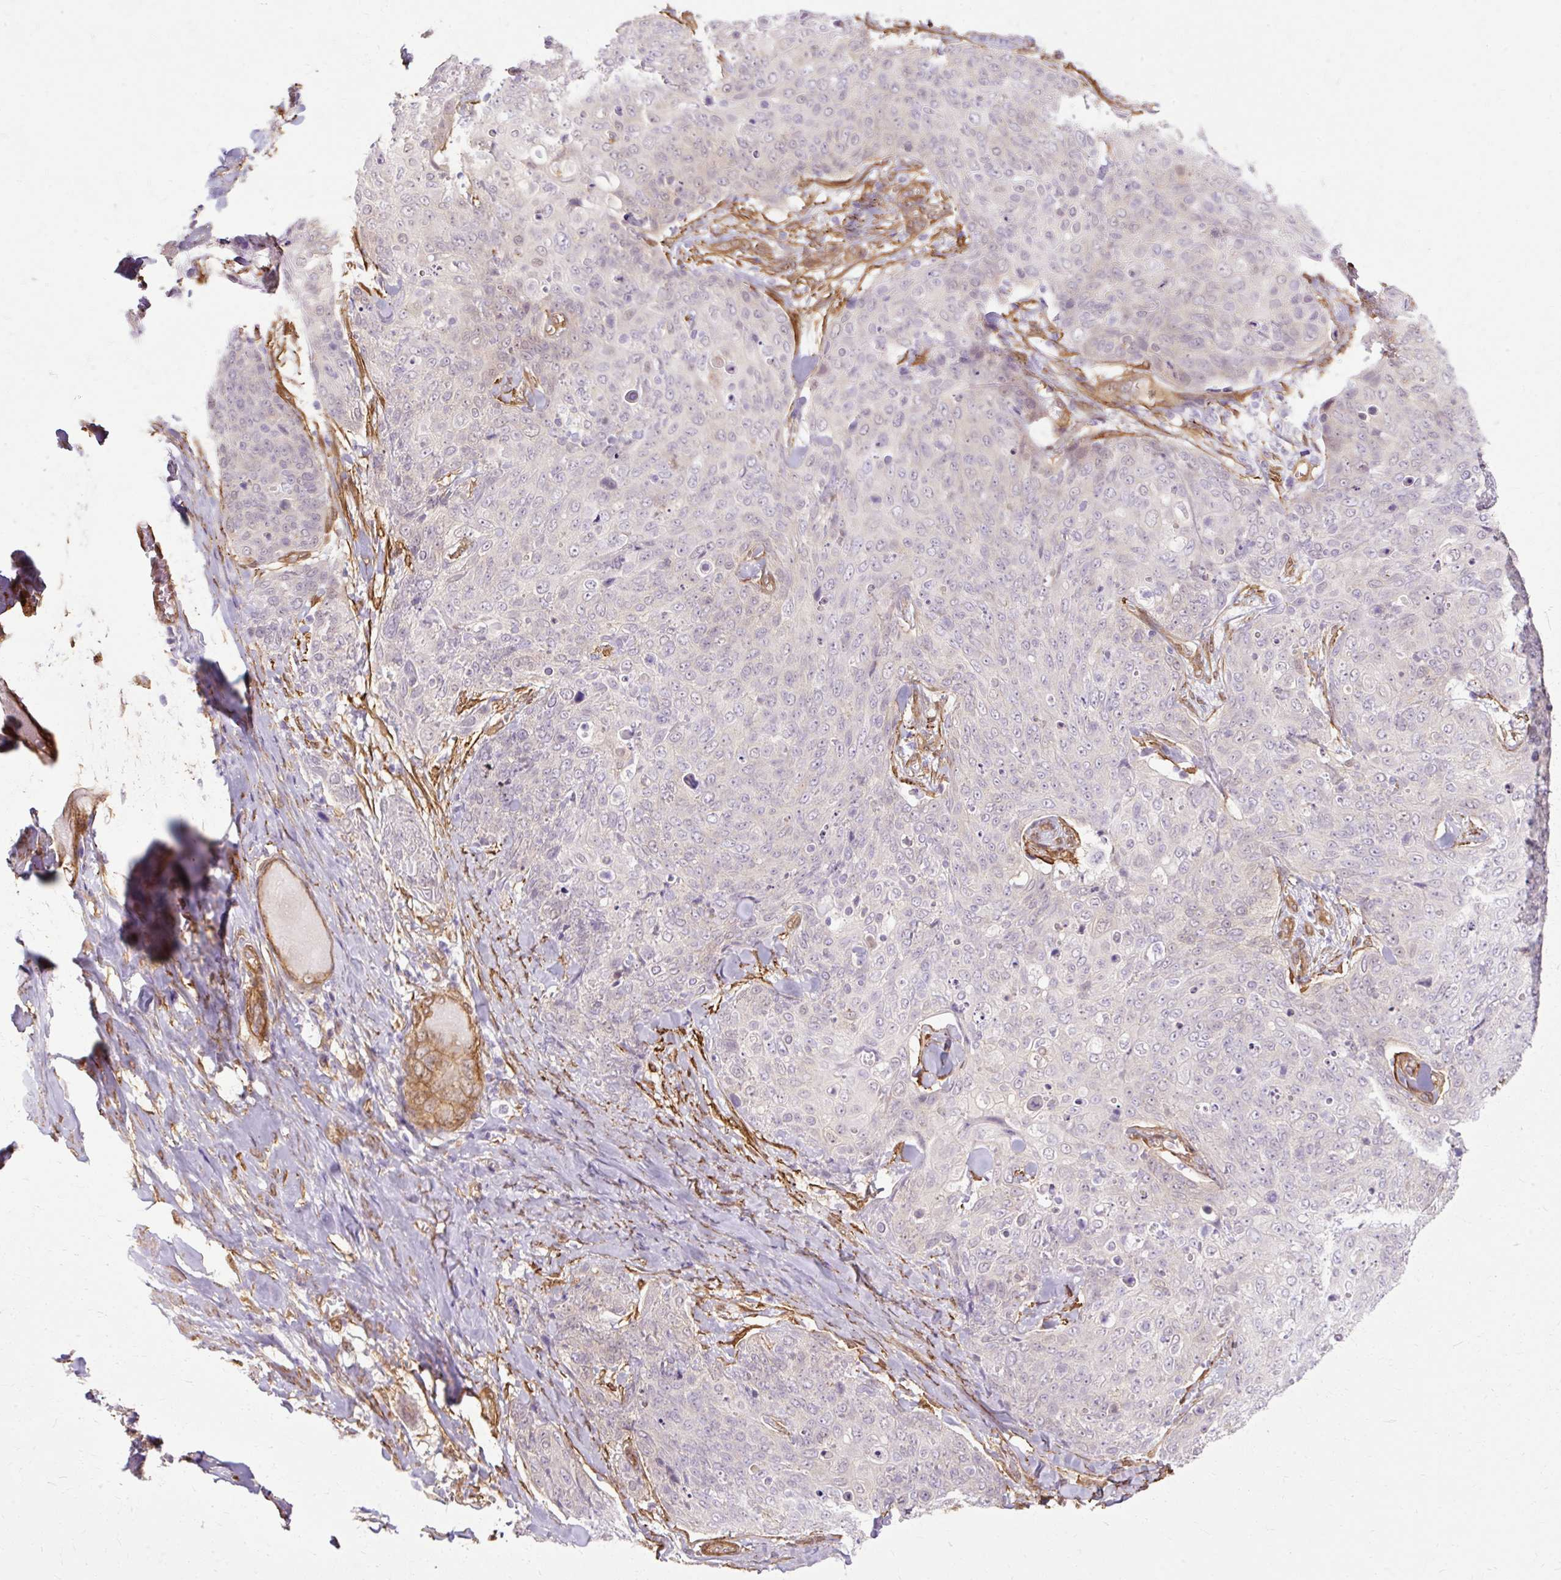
{"staining": {"intensity": "negative", "quantity": "none", "location": "none"}, "tissue": "skin cancer", "cell_type": "Tumor cells", "image_type": "cancer", "snomed": [{"axis": "morphology", "description": "Squamous cell carcinoma, NOS"}, {"axis": "topography", "description": "Skin"}, {"axis": "topography", "description": "Vulva"}], "caption": "Immunohistochemistry of skin cancer shows no positivity in tumor cells.", "gene": "CNN3", "patient": {"sex": "female", "age": 85}}